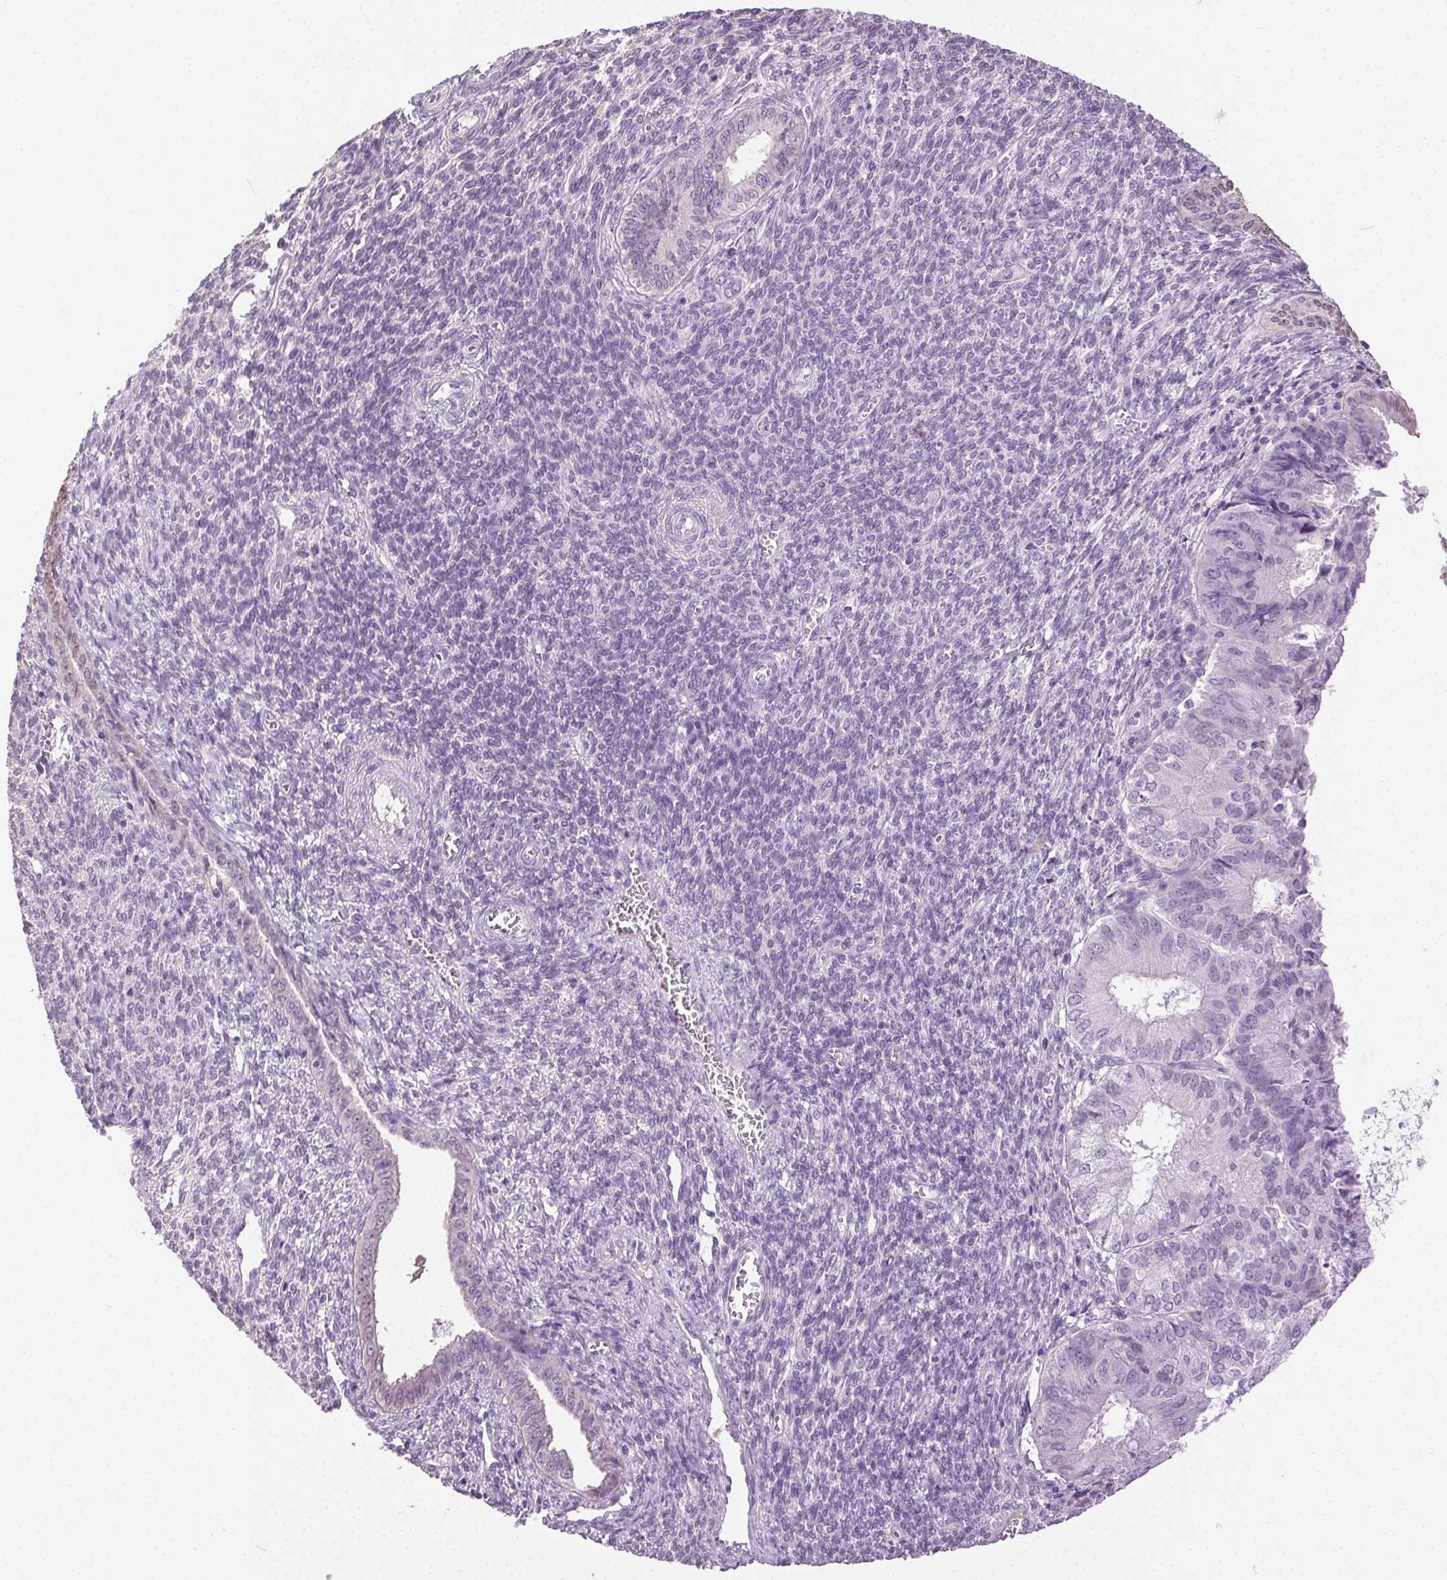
{"staining": {"intensity": "negative", "quantity": "none", "location": "none"}, "tissue": "endometrial cancer", "cell_type": "Tumor cells", "image_type": "cancer", "snomed": [{"axis": "morphology", "description": "Adenocarcinoma, NOS"}, {"axis": "topography", "description": "Endometrium"}], "caption": "Tumor cells are negative for brown protein staining in endometrial adenocarcinoma. (DAB IHC visualized using brightfield microscopy, high magnification).", "gene": "SYCE2", "patient": {"sex": "female", "age": 86}}